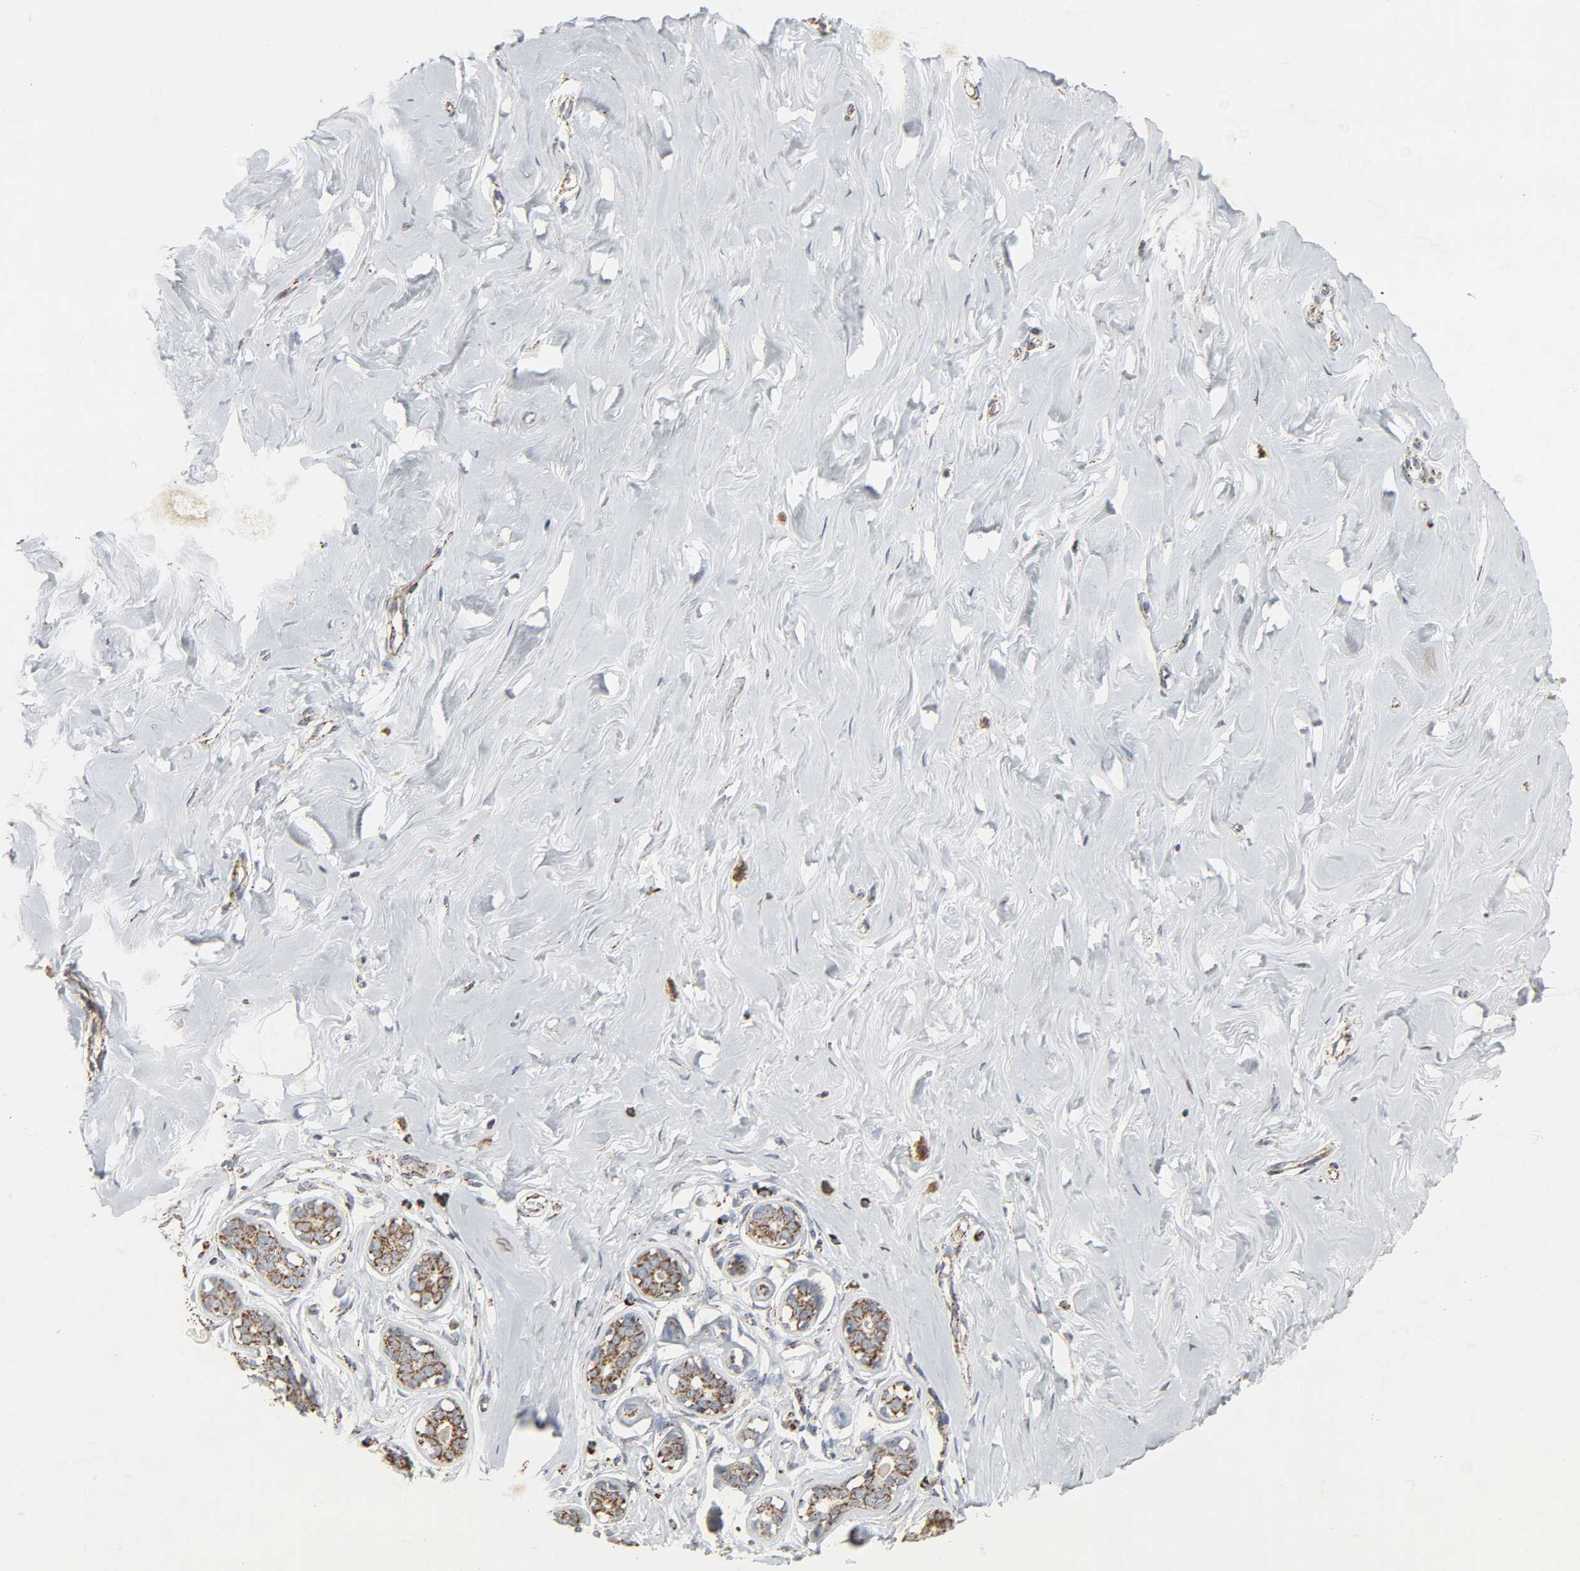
{"staining": {"intensity": "negative", "quantity": "none", "location": "none"}, "tissue": "breast", "cell_type": "Adipocytes", "image_type": "normal", "snomed": [{"axis": "morphology", "description": "Normal tissue, NOS"}, {"axis": "topography", "description": "Breast"}], "caption": "Immunohistochemical staining of benign human breast reveals no significant expression in adipocytes.", "gene": "ACAT1", "patient": {"sex": "female", "age": 23}}